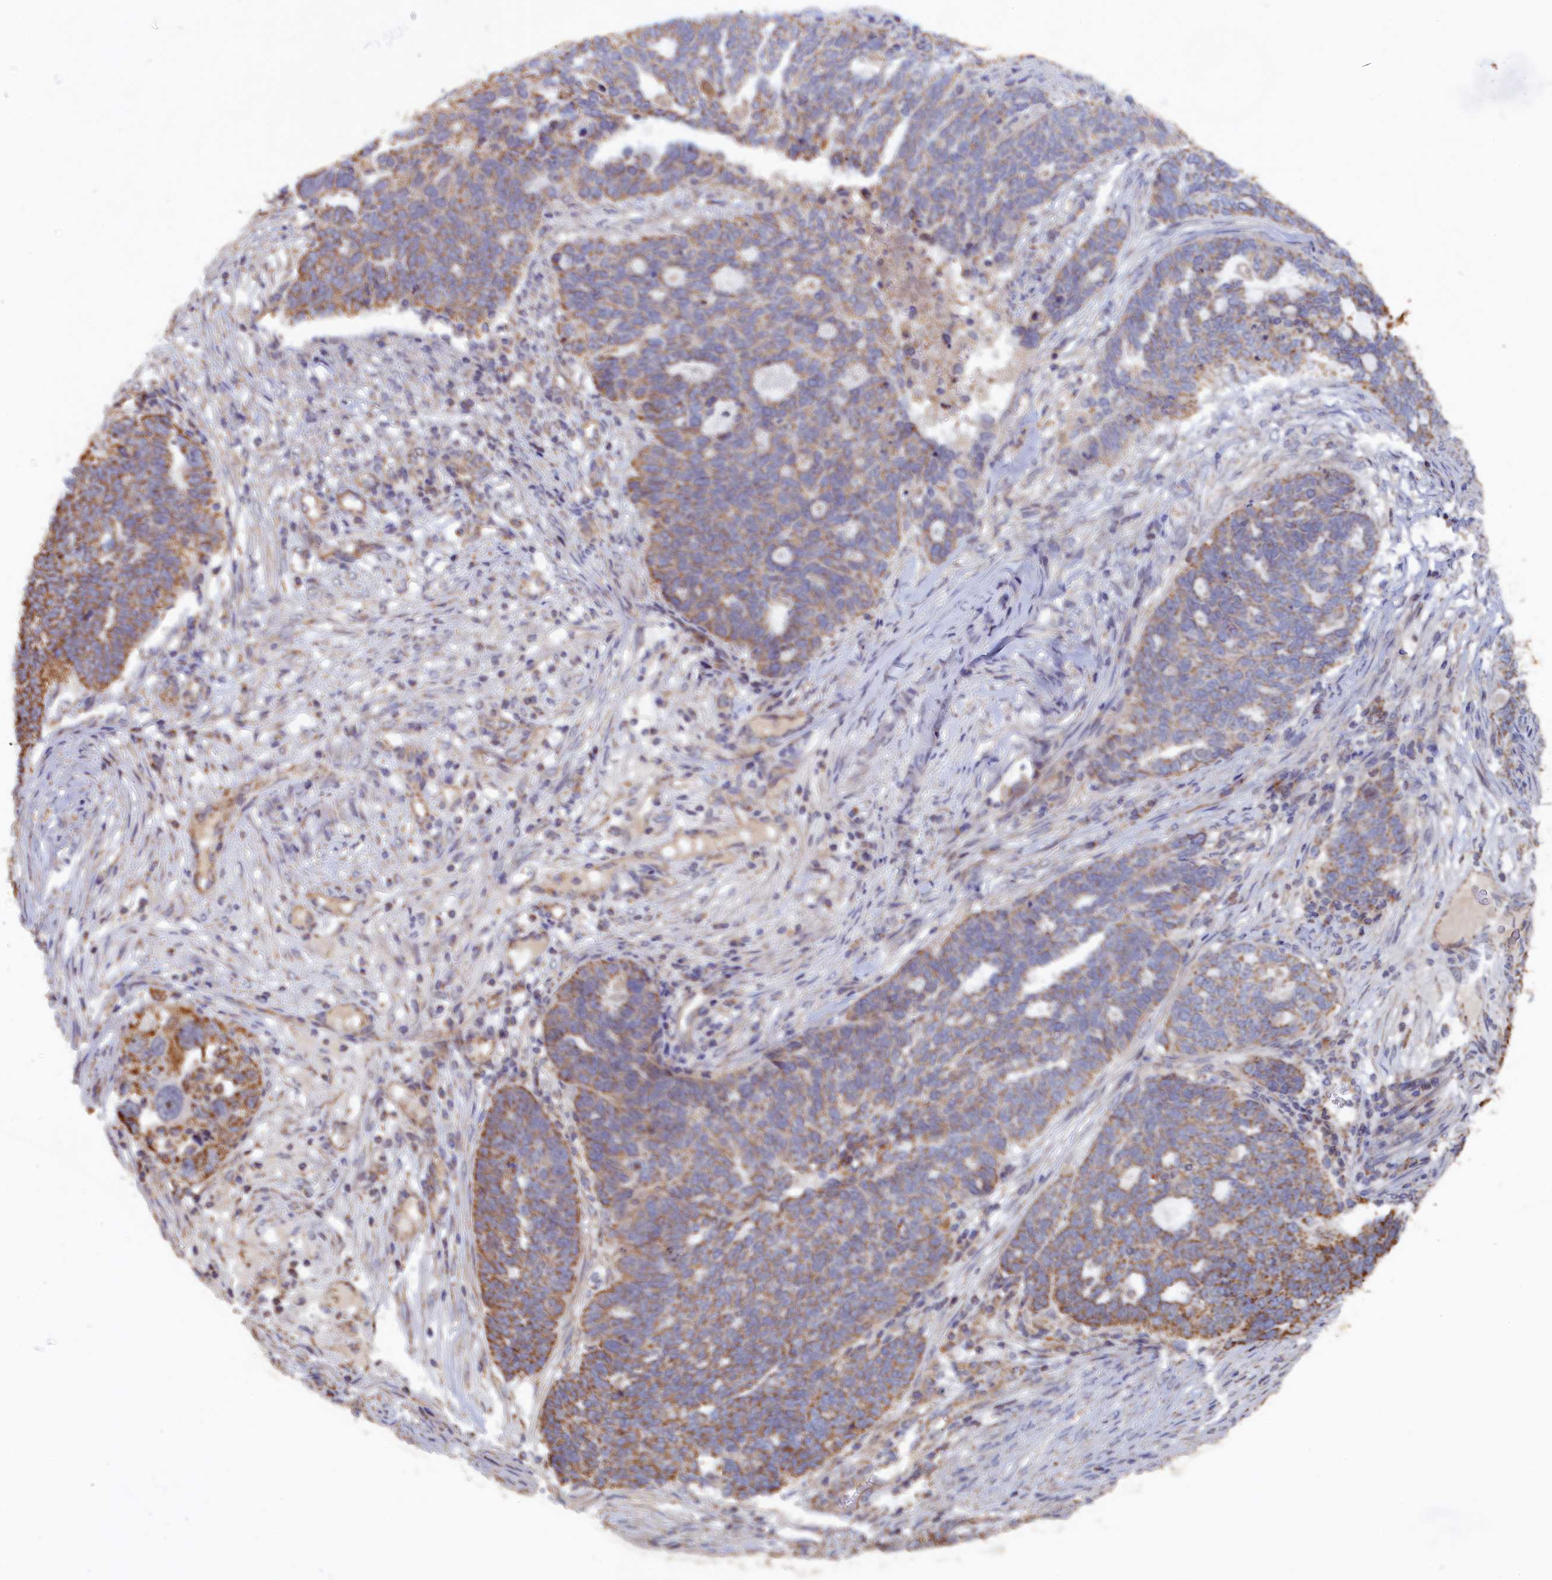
{"staining": {"intensity": "moderate", "quantity": "25%-75%", "location": "cytoplasmic/membranous"}, "tissue": "ovarian cancer", "cell_type": "Tumor cells", "image_type": "cancer", "snomed": [{"axis": "morphology", "description": "Cystadenocarcinoma, serous, NOS"}, {"axis": "topography", "description": "Ovary"}], "caption": "IHC micrograph of serous cystadenocarcinoma (ovarian) stained for a protein (brown), which reveals medium levels of moderate cytoplasmic/membranous positivity in approximately 25%-75% of tumor cells.", "gene": "ZNF816", "patient": {"sex": "female", "age": 59}}